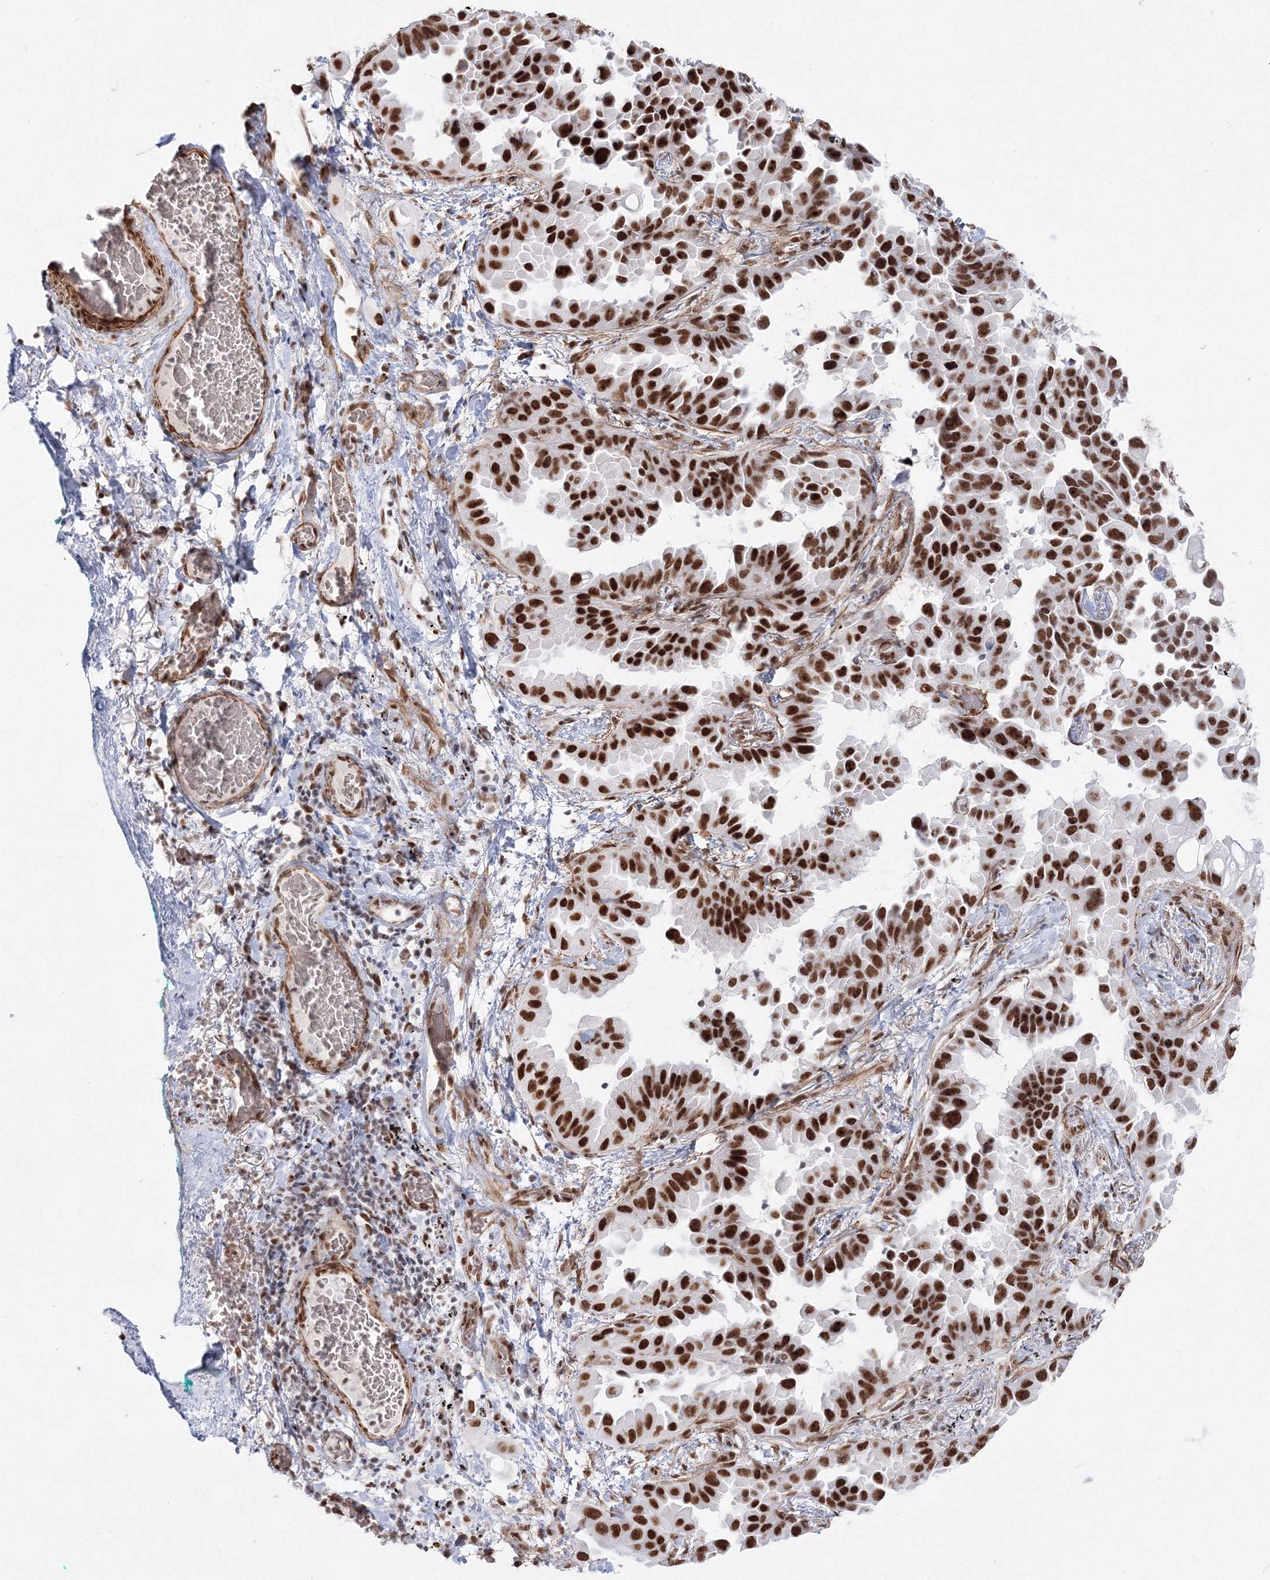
{"staining": {"intensity": "strong", "quantity": ">75%", "location": "nuclear"}, "tissue": "lung cancer", "cell_type": "Tumor cells", "image_type": "cancer", "snomed": [{"axis": "morphology", "description": "Adenocarcinoma, NOS"}, {"axis": "topography", "description": "Lung"}], "caption": "Lung cancer tissue reveals strong nuclear positivity in approximately >75% of tumor cells", "gene": "ZNF638", "patient": {"sex": "female", "age": 67}}